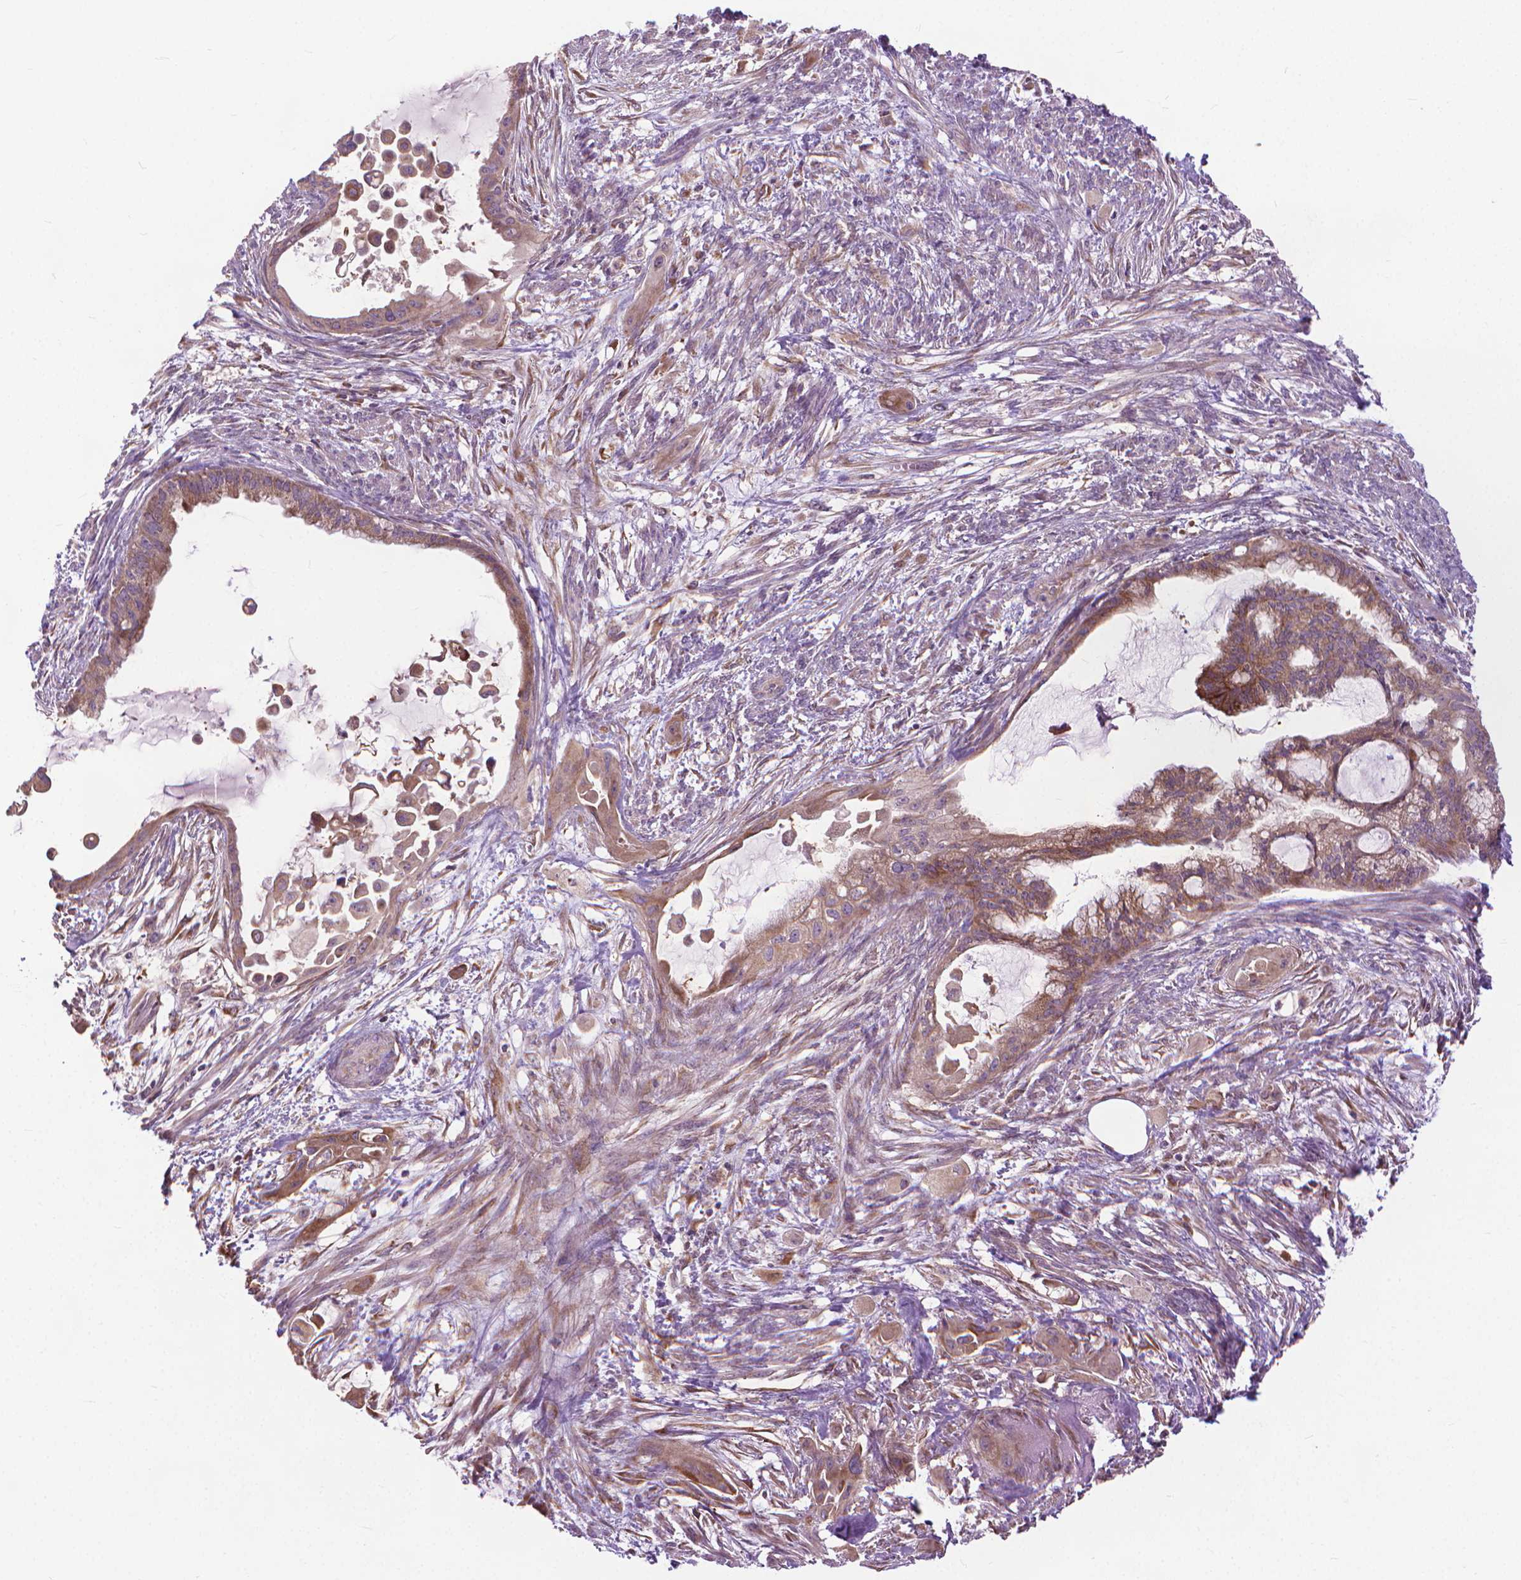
{"staining": {"intensity": "moderate", "quantity": "25%-75%", "location": "cytoplasmic/membranous"}, "tissue": "endometrial cancer", "cell_type": "Tumor cells", "image_type": "cancer", "snomed": [{"axis": "morphology", "description": "Adenocarcinoma, NOS"}, {"axis": "topography", "description": "Endometrium"}], "caption": "Immunohistochemical staining of human endometrial adenocarcinoma demonstrates medium levels of moderate cytoplasmic/membranous positivity in about 25%-75% of tumor cells.", "gene": "NUDT1", "patient": {"sex": "female", "age": 86}}